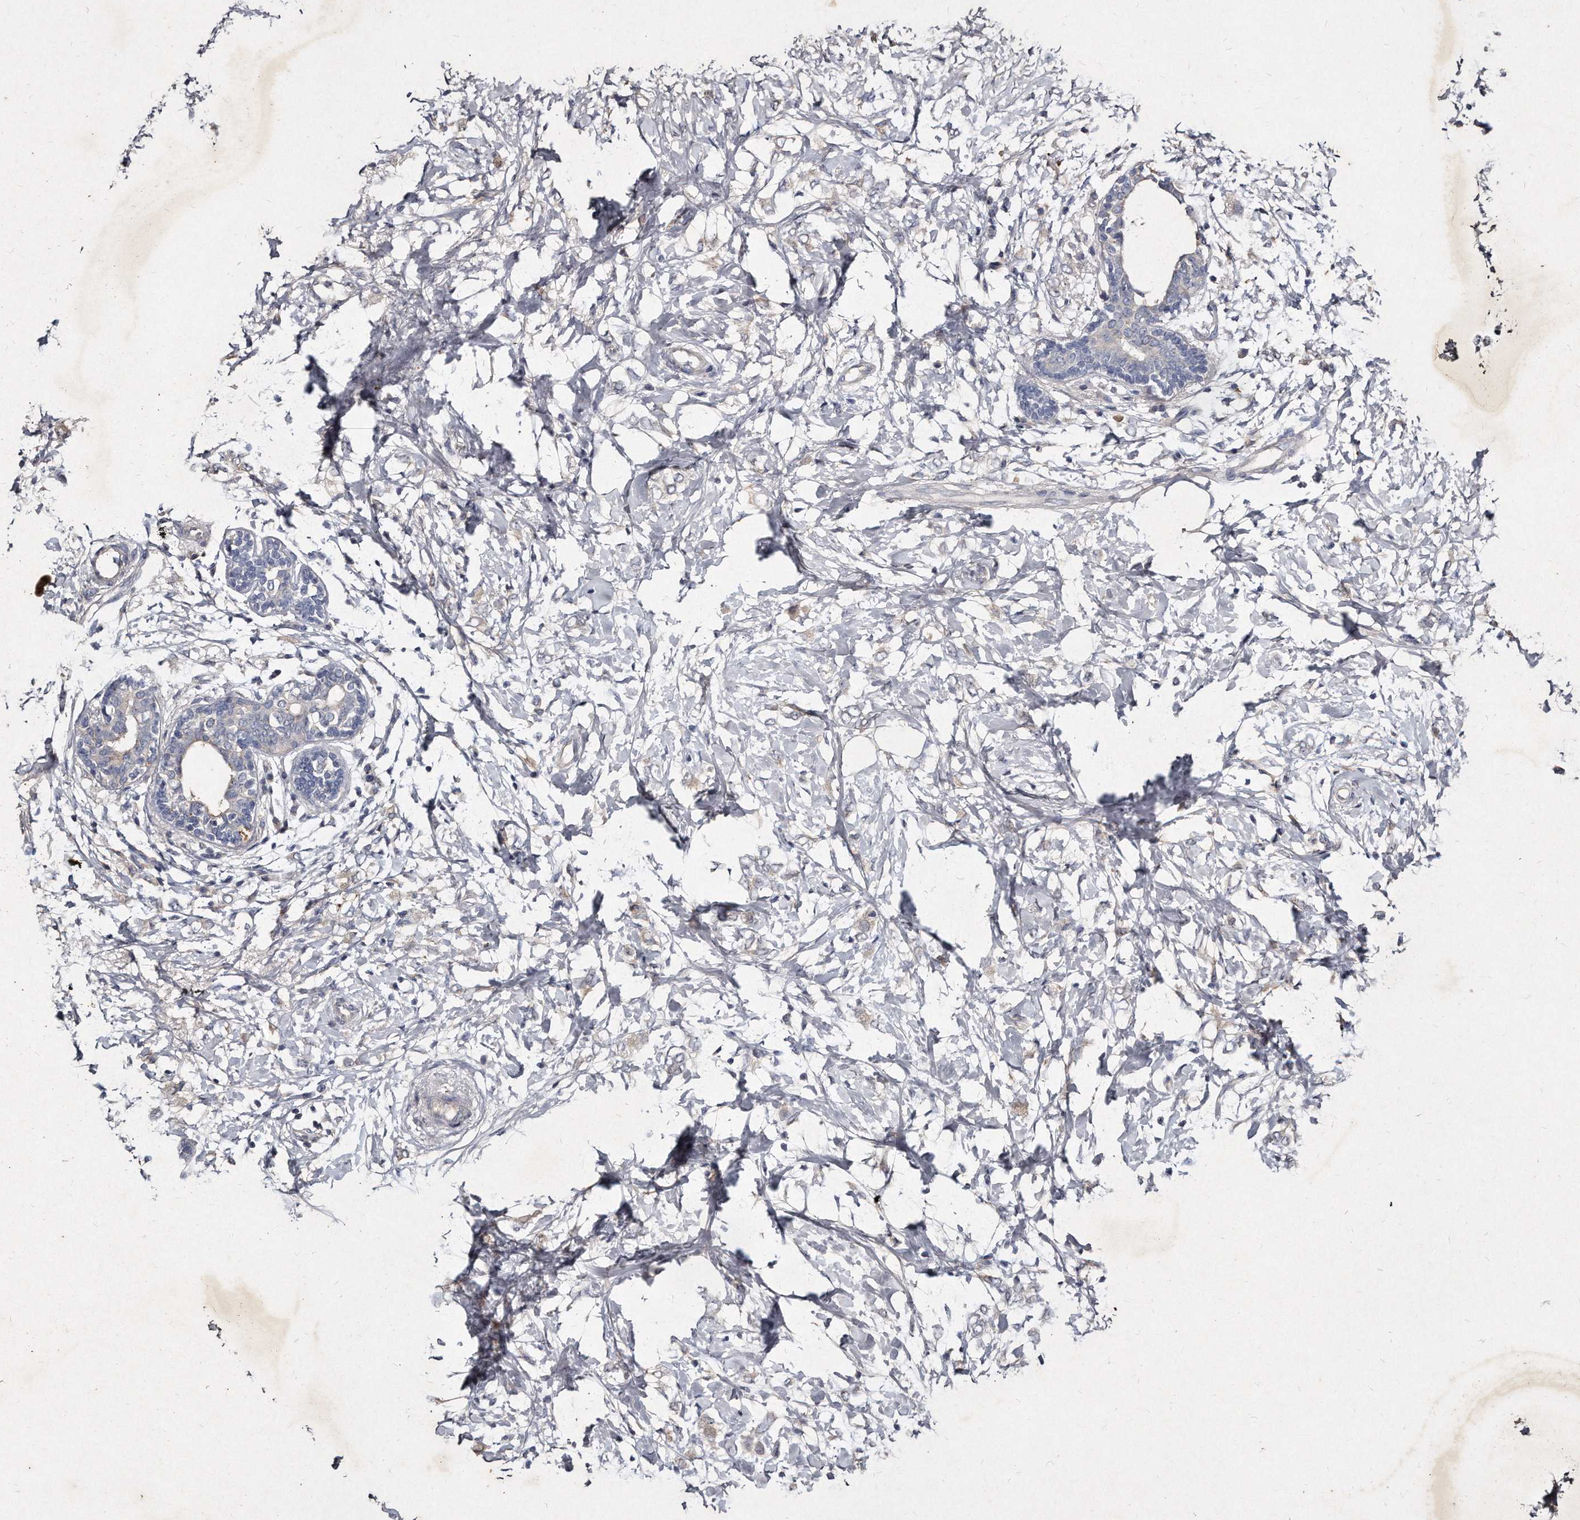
{"staining": {"intensity": "negative", "quantity": "none", "location": "none"}, "tissue": "breast cancer", "cell_type": "Tumor cells", "image_type": "cancer", "snomed": [{"axis": "morphology", "description": "Normal tissue, NOS"}, {"axis": "morphology", "description": "Lobular carcinoma"}, {"axis": "topography", "description": "Breast"}], "caption": "A photomicrograph of breast lobular carcinoma stained for a protein shows no brown staining in tumor cells.", "gene": "KLHDC3", "patient": {"sex": "female", "age": 47}}